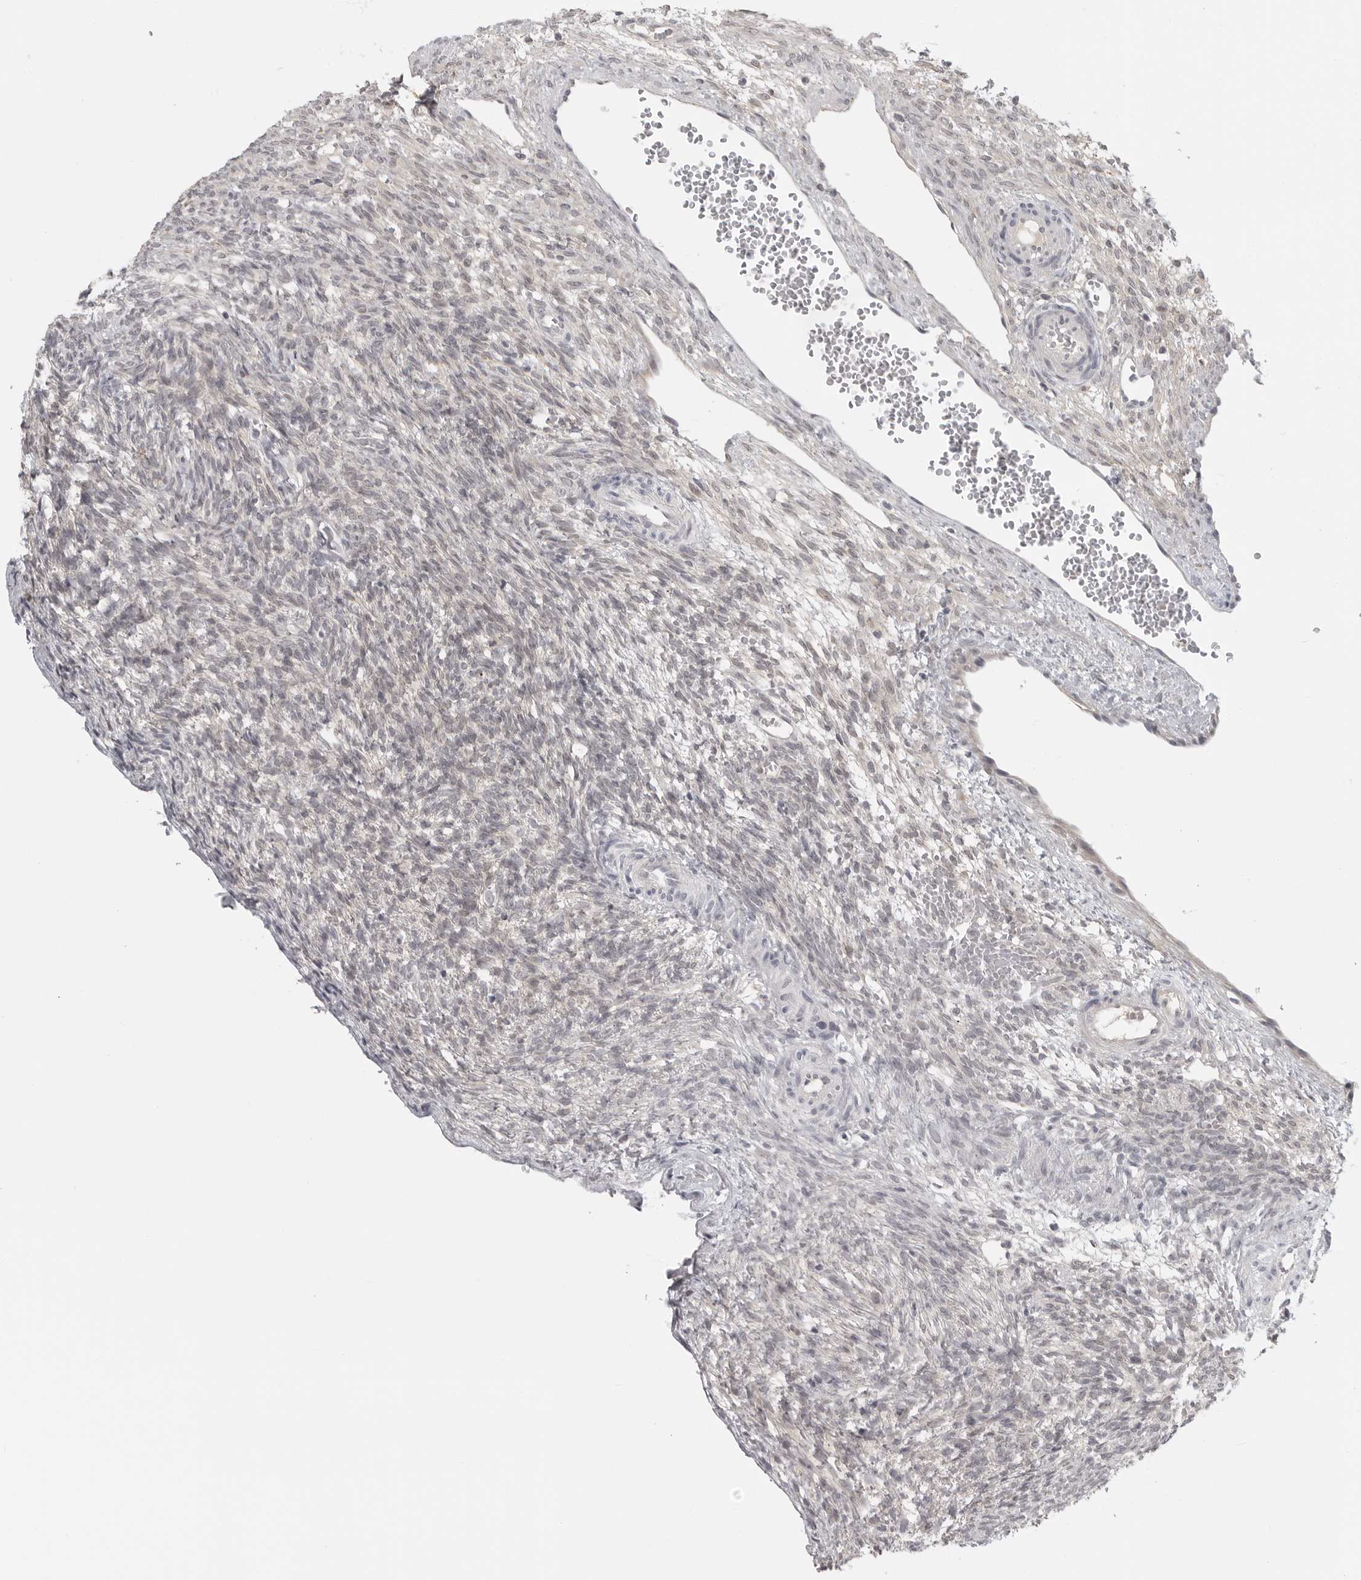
{"staining": {"intensity": "negative", "quantity": "none", "location": "none"}, "tissue": "ovary", "cell_type": "Ovarian stroma cells", "image_type": "normal", "snomed": [{"axis": "morphology", "description": "Normal tissue, NOS"}, {"axis": "topography", "description": "Ovary"}], "caption": "A high-resolution photomicrograph shows immunohistochemistry (IHC) staining of unremarkable ovary, which demonstrates no significant staining in ovarian stroma cells. (DAB (3,3'-diaminobenzidine) immunohistochemistry (IHC) visualized using brightfield microscopy, high magnification).", "gene": "CTIF", "patient": {"sex": "female", "age": 34}}